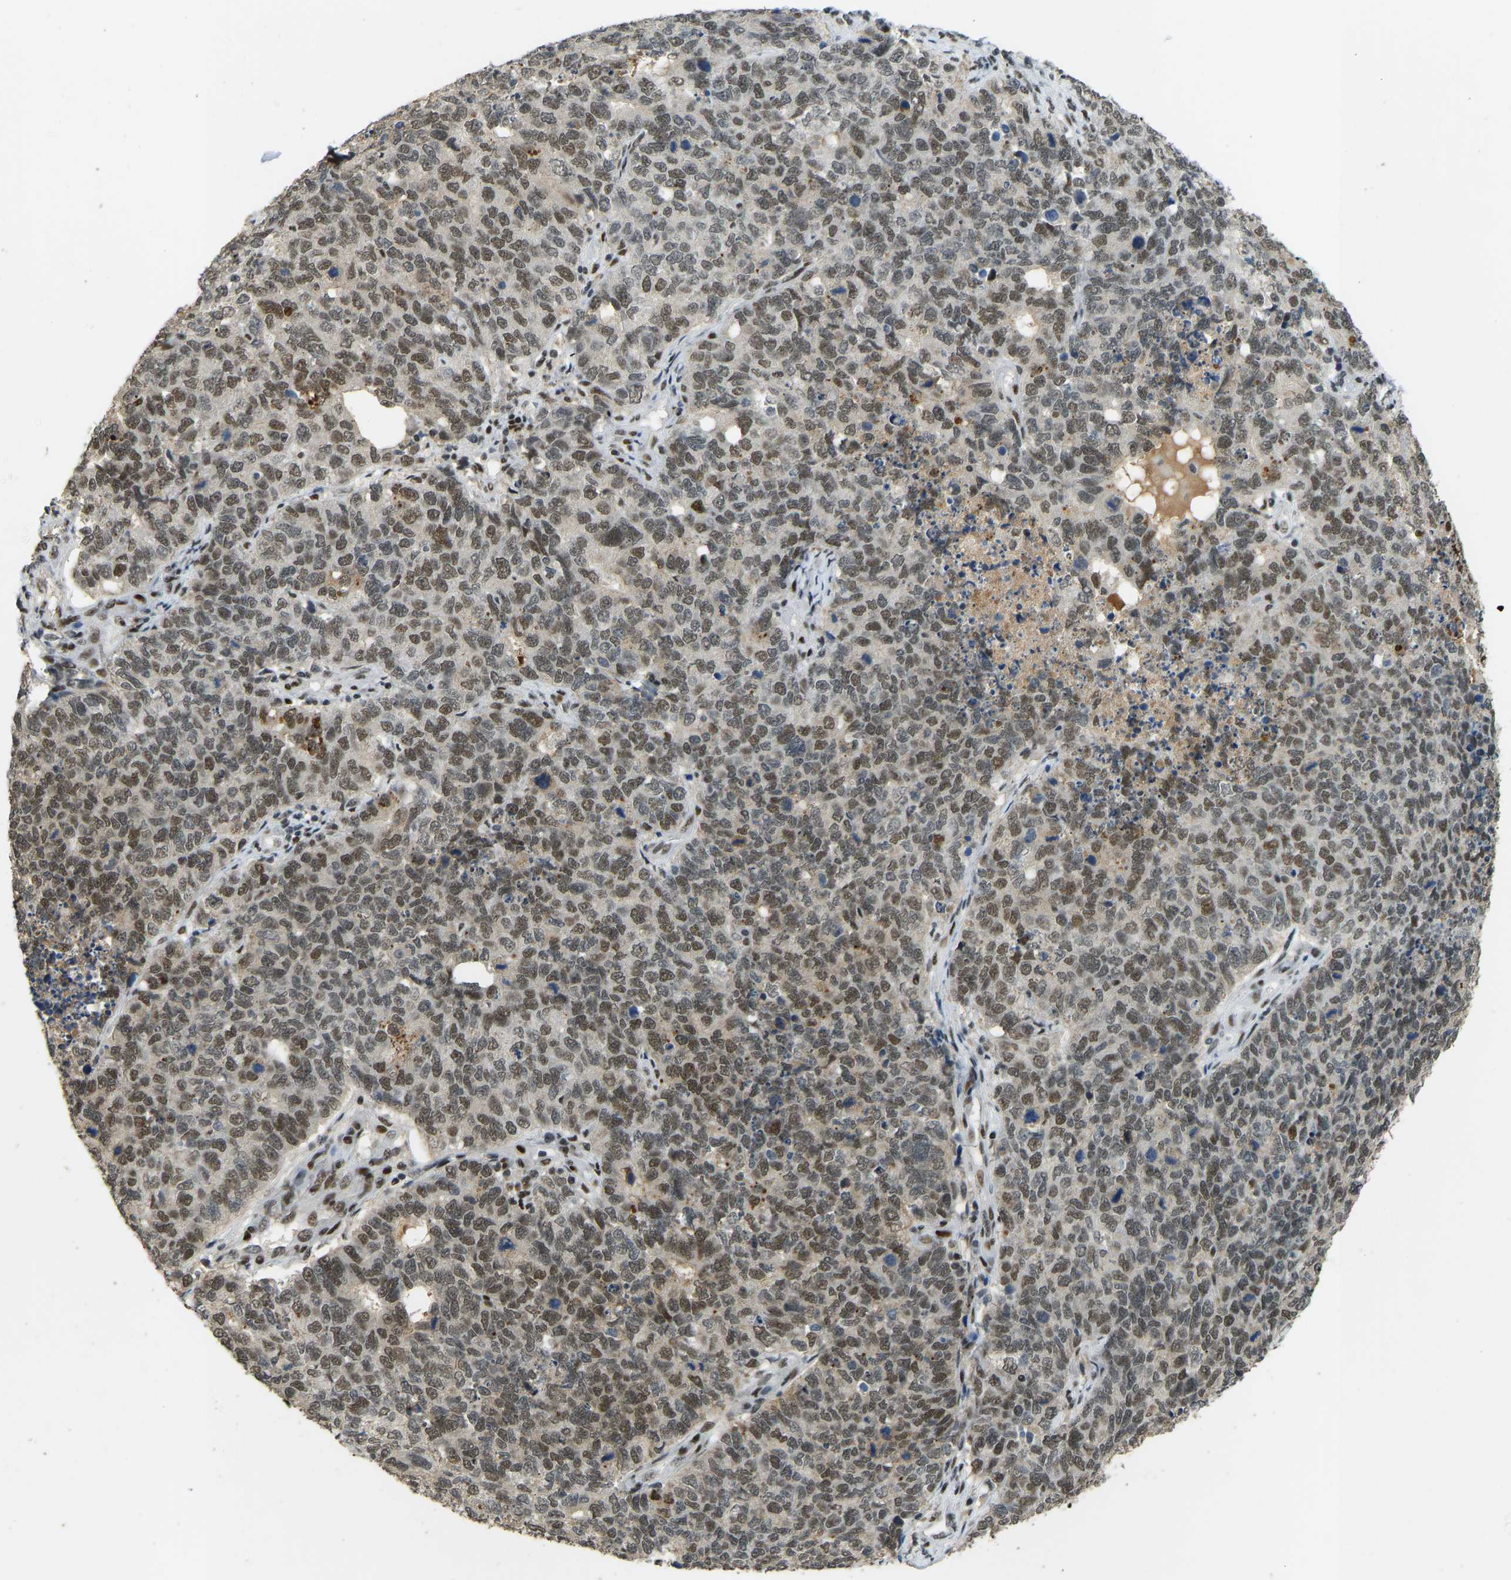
{"staining": {"intensity": "moderate", "quantity": ">75%", "location": "nuclear"}, "tissue": "cervical cancer", "cell_type": "Tumor cells", "image_type": "cancer", "snomed": [{"axis": "morphology", "description": "Squamous cell carcinoma, NOS"}, {"axis": "topography", "description": "Cervix"}], "caption": "Squamous cell carcinoma (cervical) stained with a protein marker reveals moderate staining in tumor cells.", "gene": "FOXK1", "patient": {"sex": "female", "age": 63}}